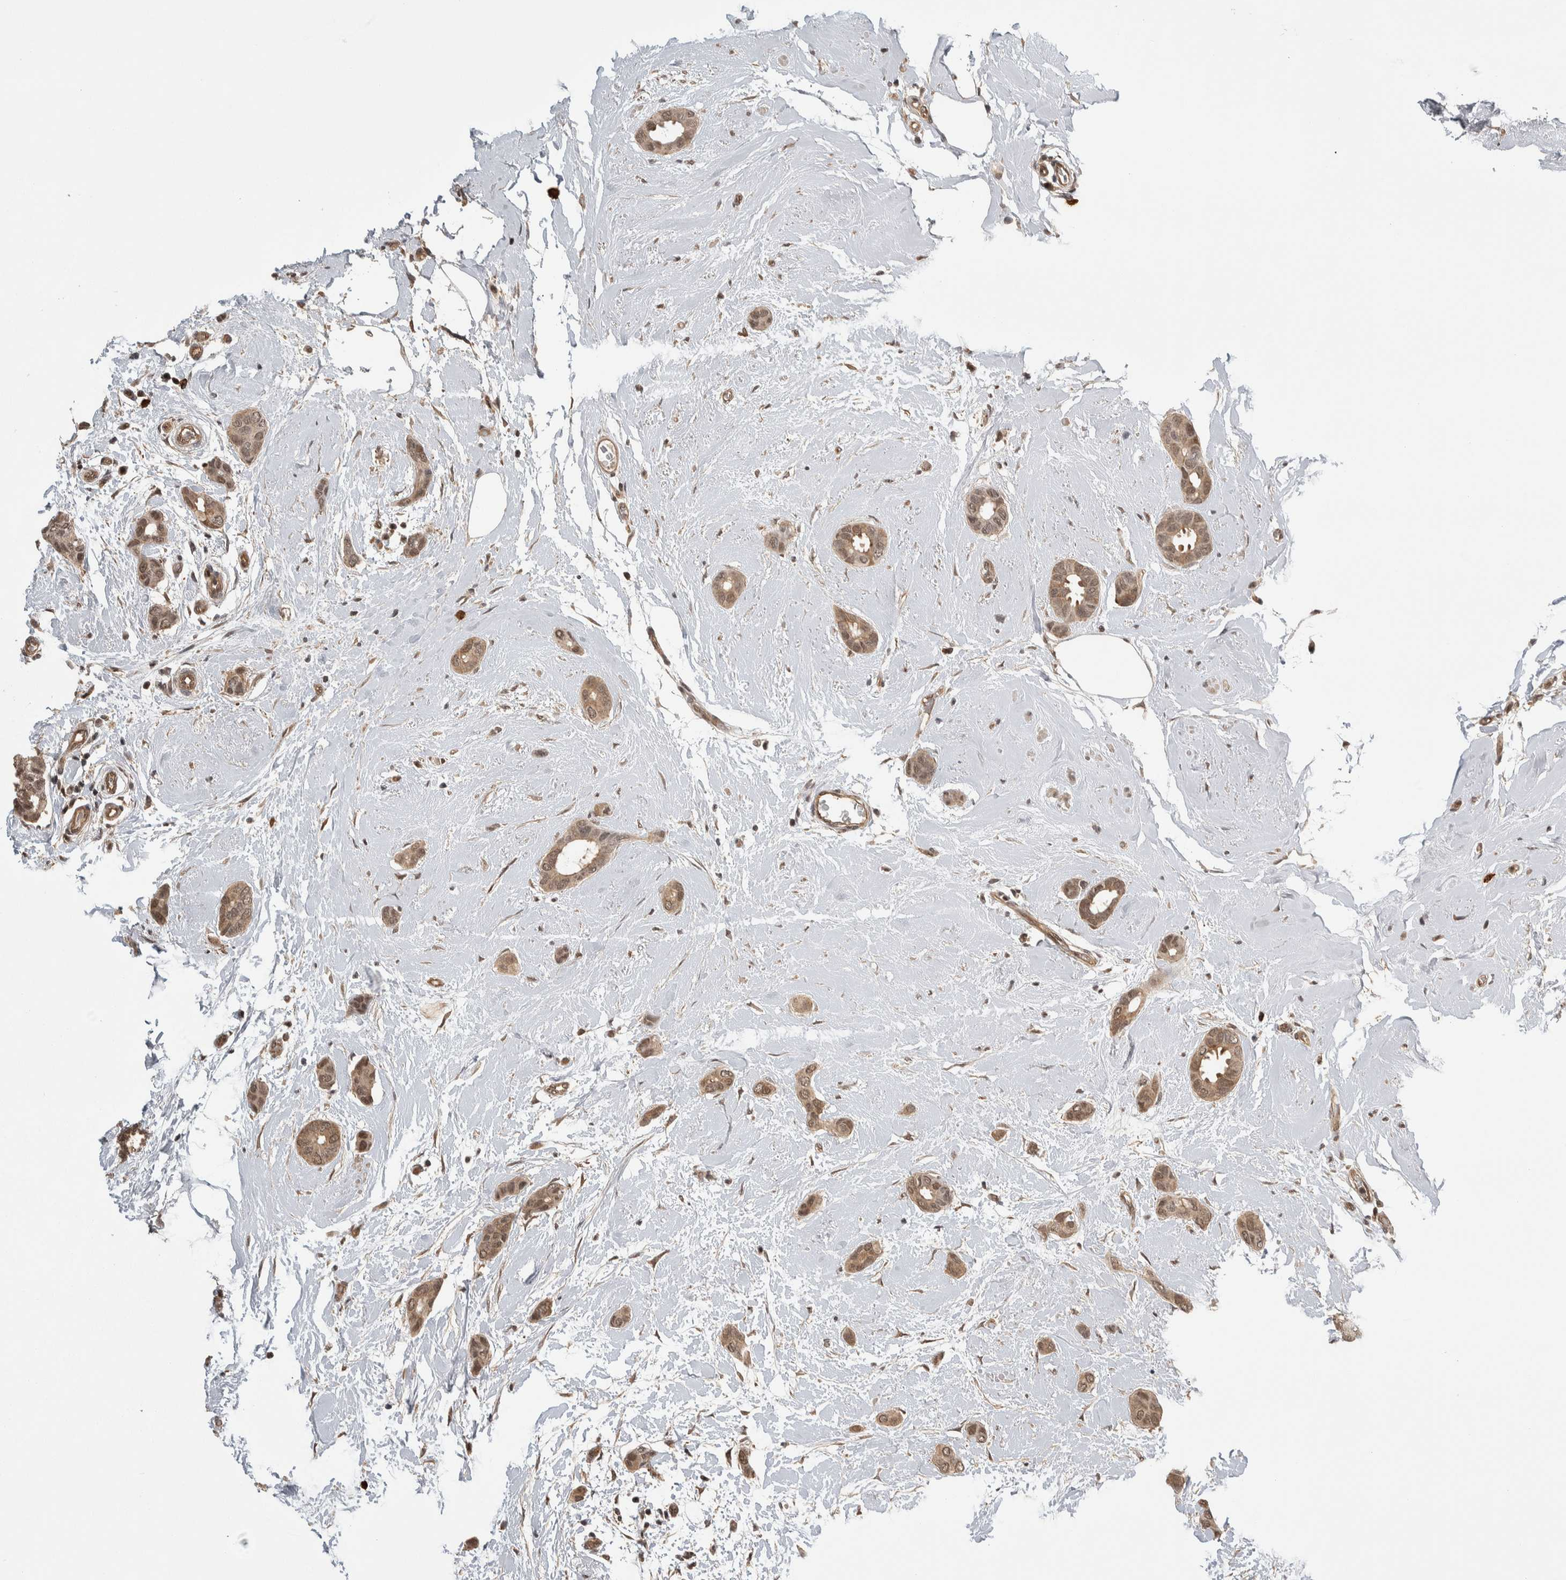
{"staining": {"intensity": "moderate", "quantity": ">75%", "location": "cytoplasmic/membranous,nuclear"}, "tissue": "breast cancer", "cell_type": "Tumor cells", "image_type": "cancer", "snomed": [{"axis": "morphology", "description": "Duct carcinoma"}, {"axis": "topography", "description": "Breast"}], "caption": "Immunohistochemistry (IHC) micrograph of human invasive ductal carcinoma (breast) stained for a protein (brown), which shows medium levels of moderate cytoplasmic/membranous and nuclear positivity in about >75% of tumor cells.", "gene": "ZNF592", "patient": {"sex": "female", "age": 55}}